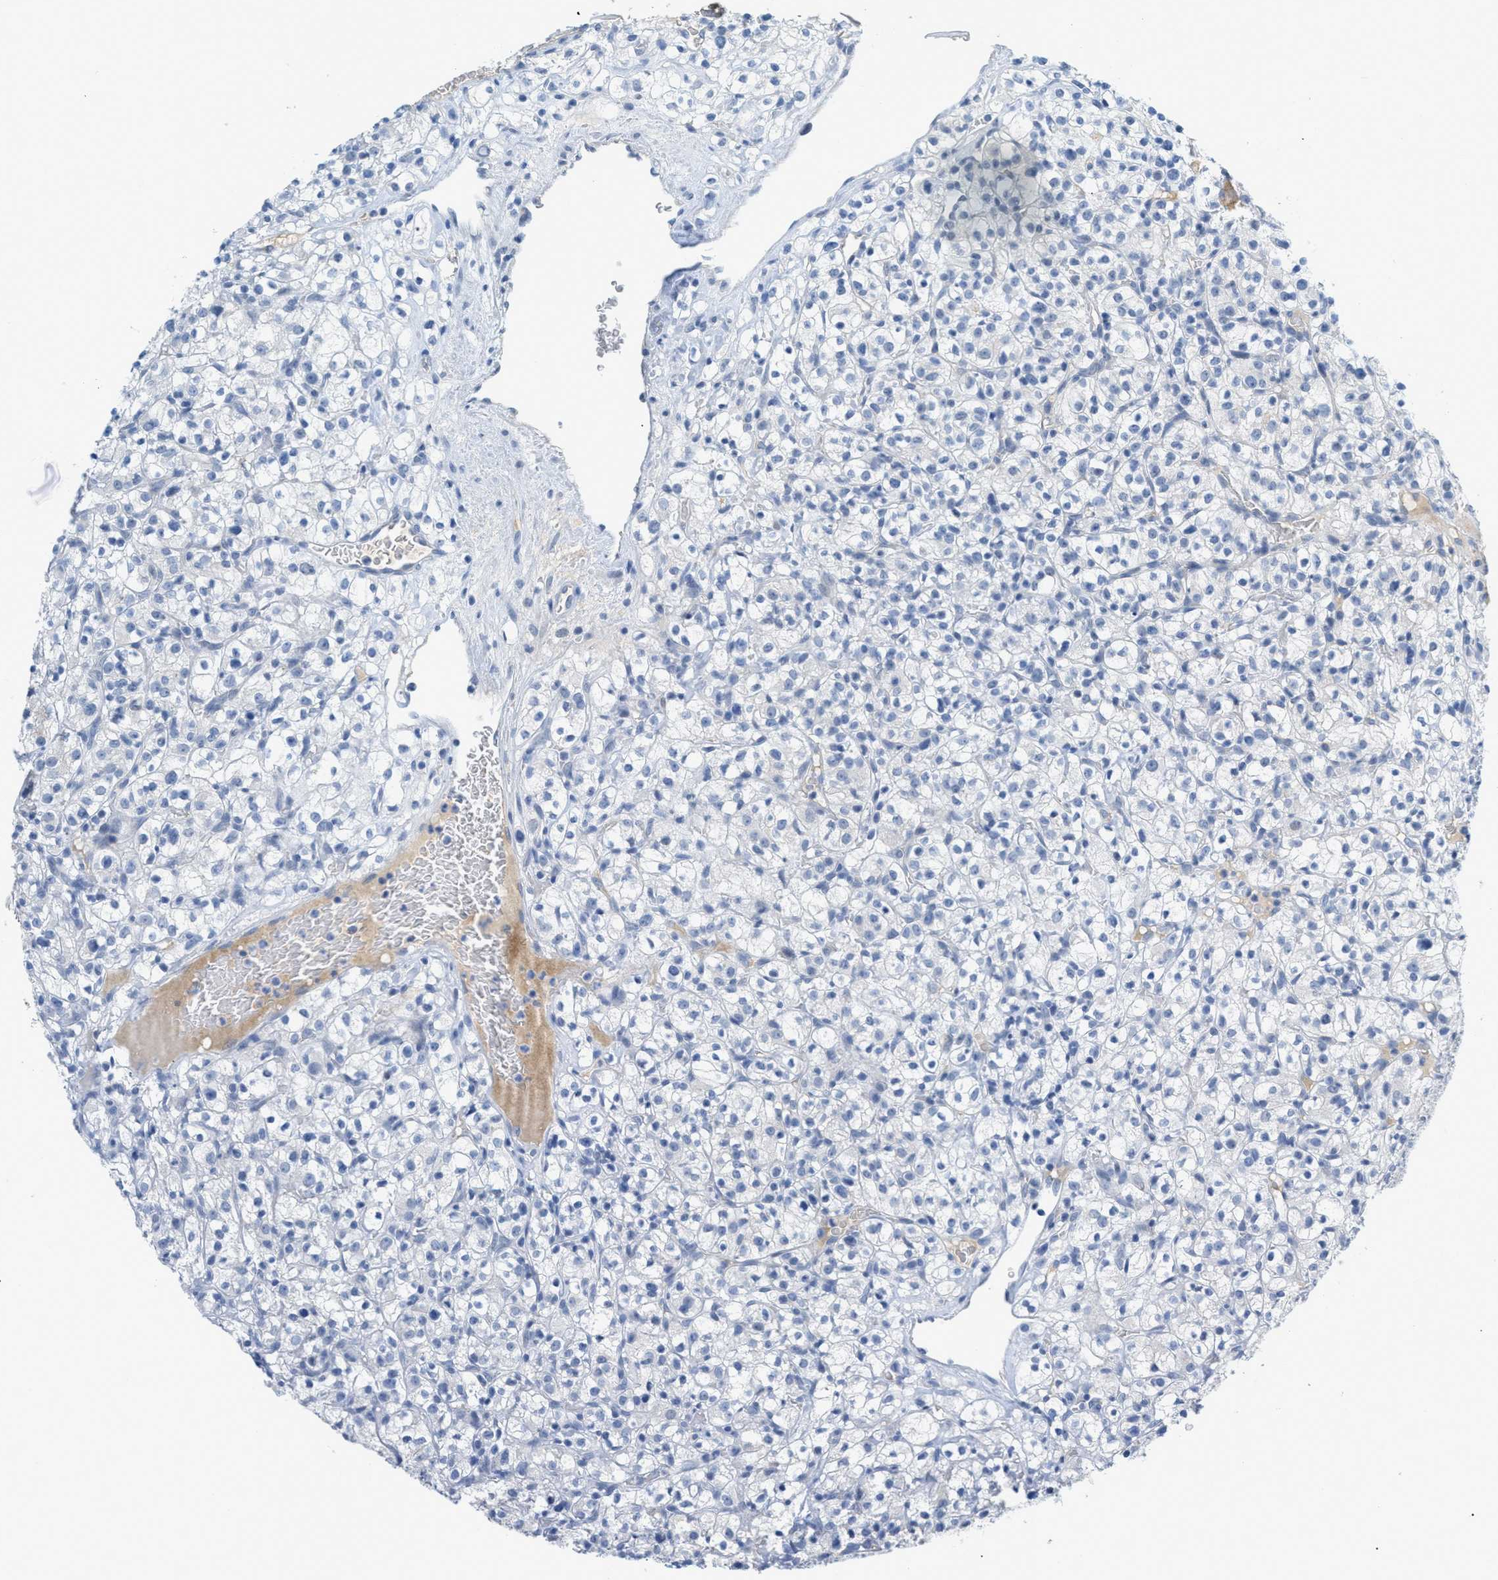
{"staining": {"intensity": "negative", "quantity": "none", "location": "none"}, "tissue": "renal cancer", "cell_type": "Tumor cells", "image_type": "cancer", "snomed": [{"axis": "morphology", "description": "Normal tissue, NOS"}, {"axis": "morphology", "description": "Adenocarcinoma, NOS"}, {"axis": "topography", "description": "Kidney"}], "caption": "High magnification brightfield microscopy of renal cancer (adenocarcinoma) stained with DAB (3,3'-diaminobenzidine) (brown) and counterstained with hematoxylin (blue): tumor cells show no significant expression. (Stains: DAB (3,3'-diaminobenzidine) immunohistochemistry (IHC) with hematoxylin counter stain, Microscopy: brightfield microscopy at high magnification).", "gene": "HSF2", "patient": {"sex": "female", "age": 72}}